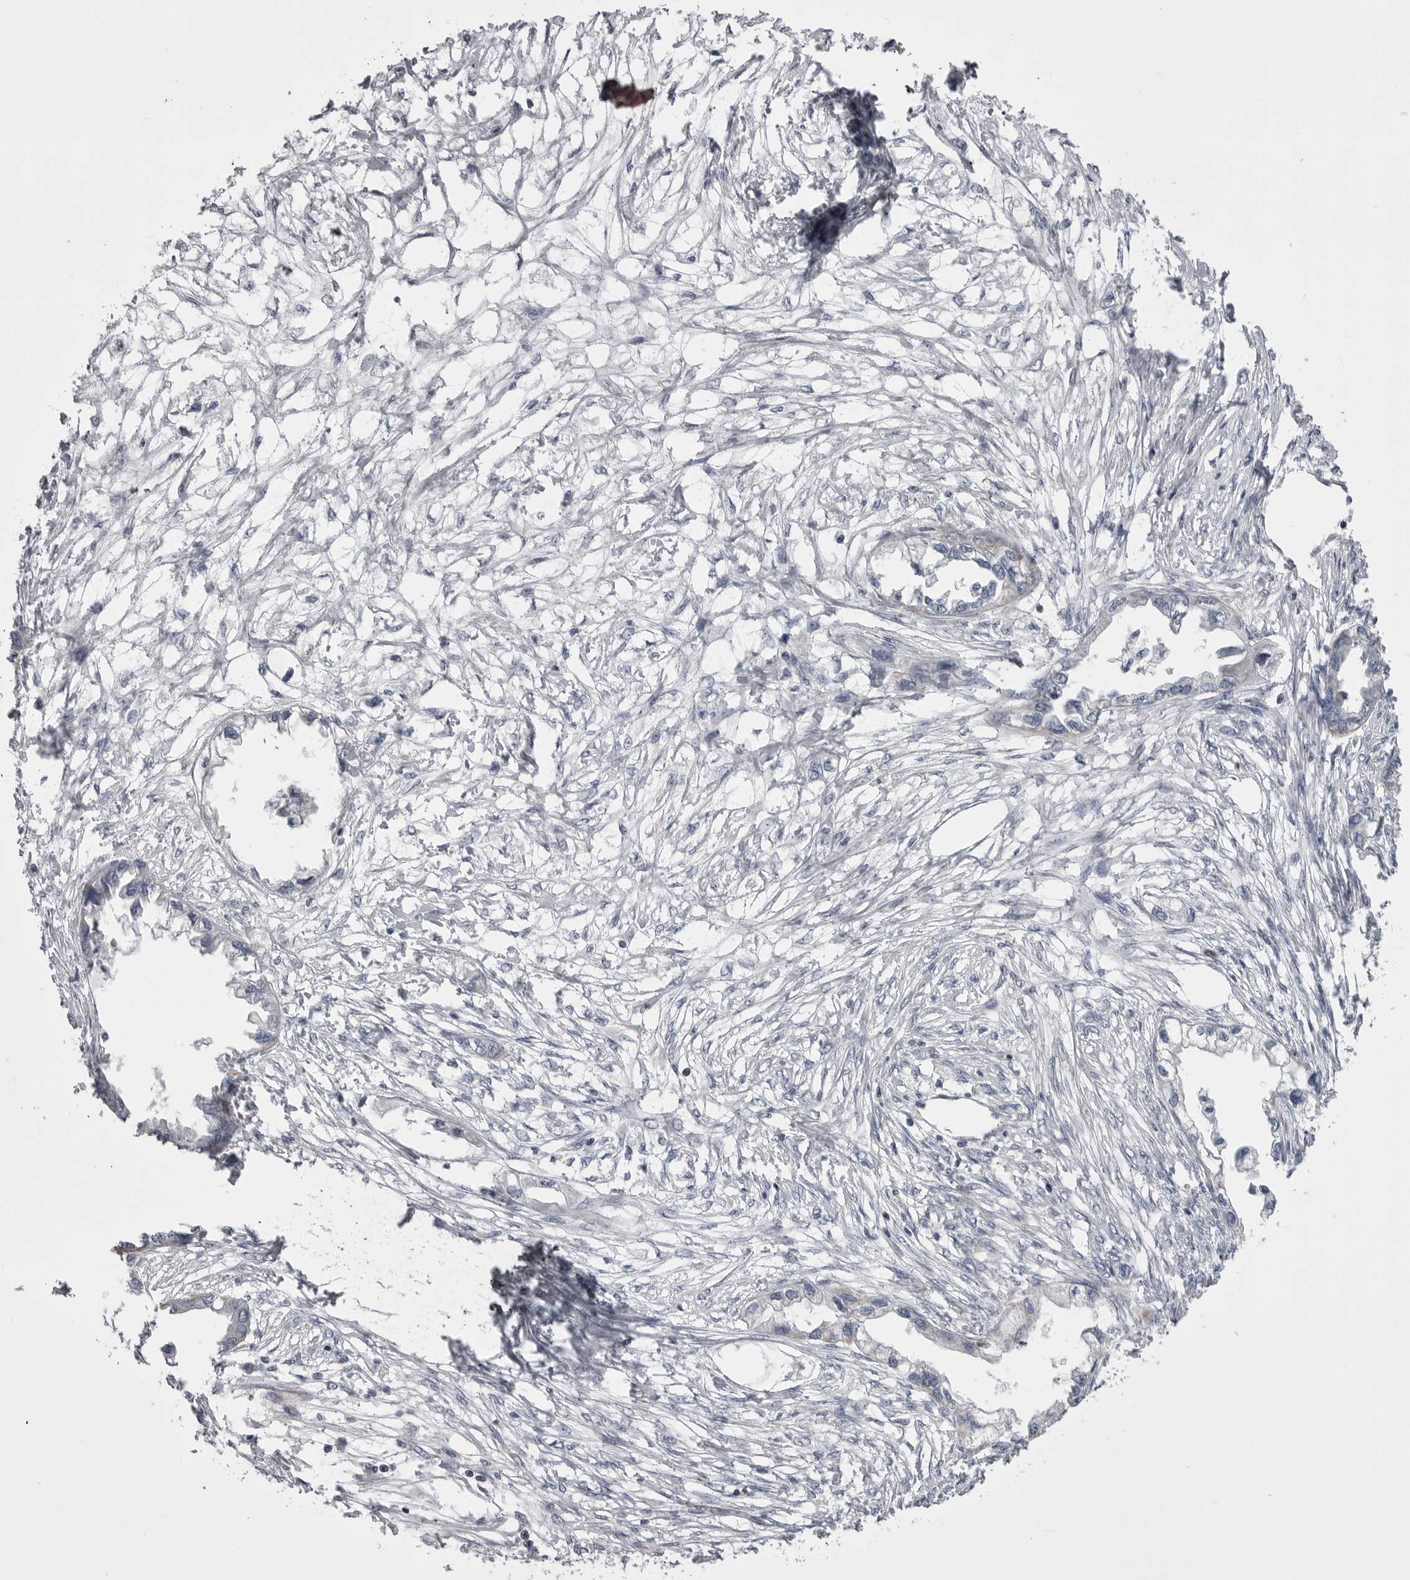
{"staining": {"intensity": "negative", "quantity": "none", "location": "none"}, "tissue": "endometrial cancer", "cell_type": "Tumor cells", "image_type": "cancer", "snomed": [{"axis": "morphology", "description": "Adenocarcinoma, NOS"}, {"axis": "morphology", "description": "Adenocarcinoma, metastatic, NOS"}, {"axis": "topography", "description": "Adipose tissue"}, {"axis": "topography", "description": "Endometrium"}], "caption": "Immunohistochemistry of endometrial adenocarcinoma shows no staining in tumor cells.", "gene": "OPLAH", "patient": {"sex": "female", "age": 67}}